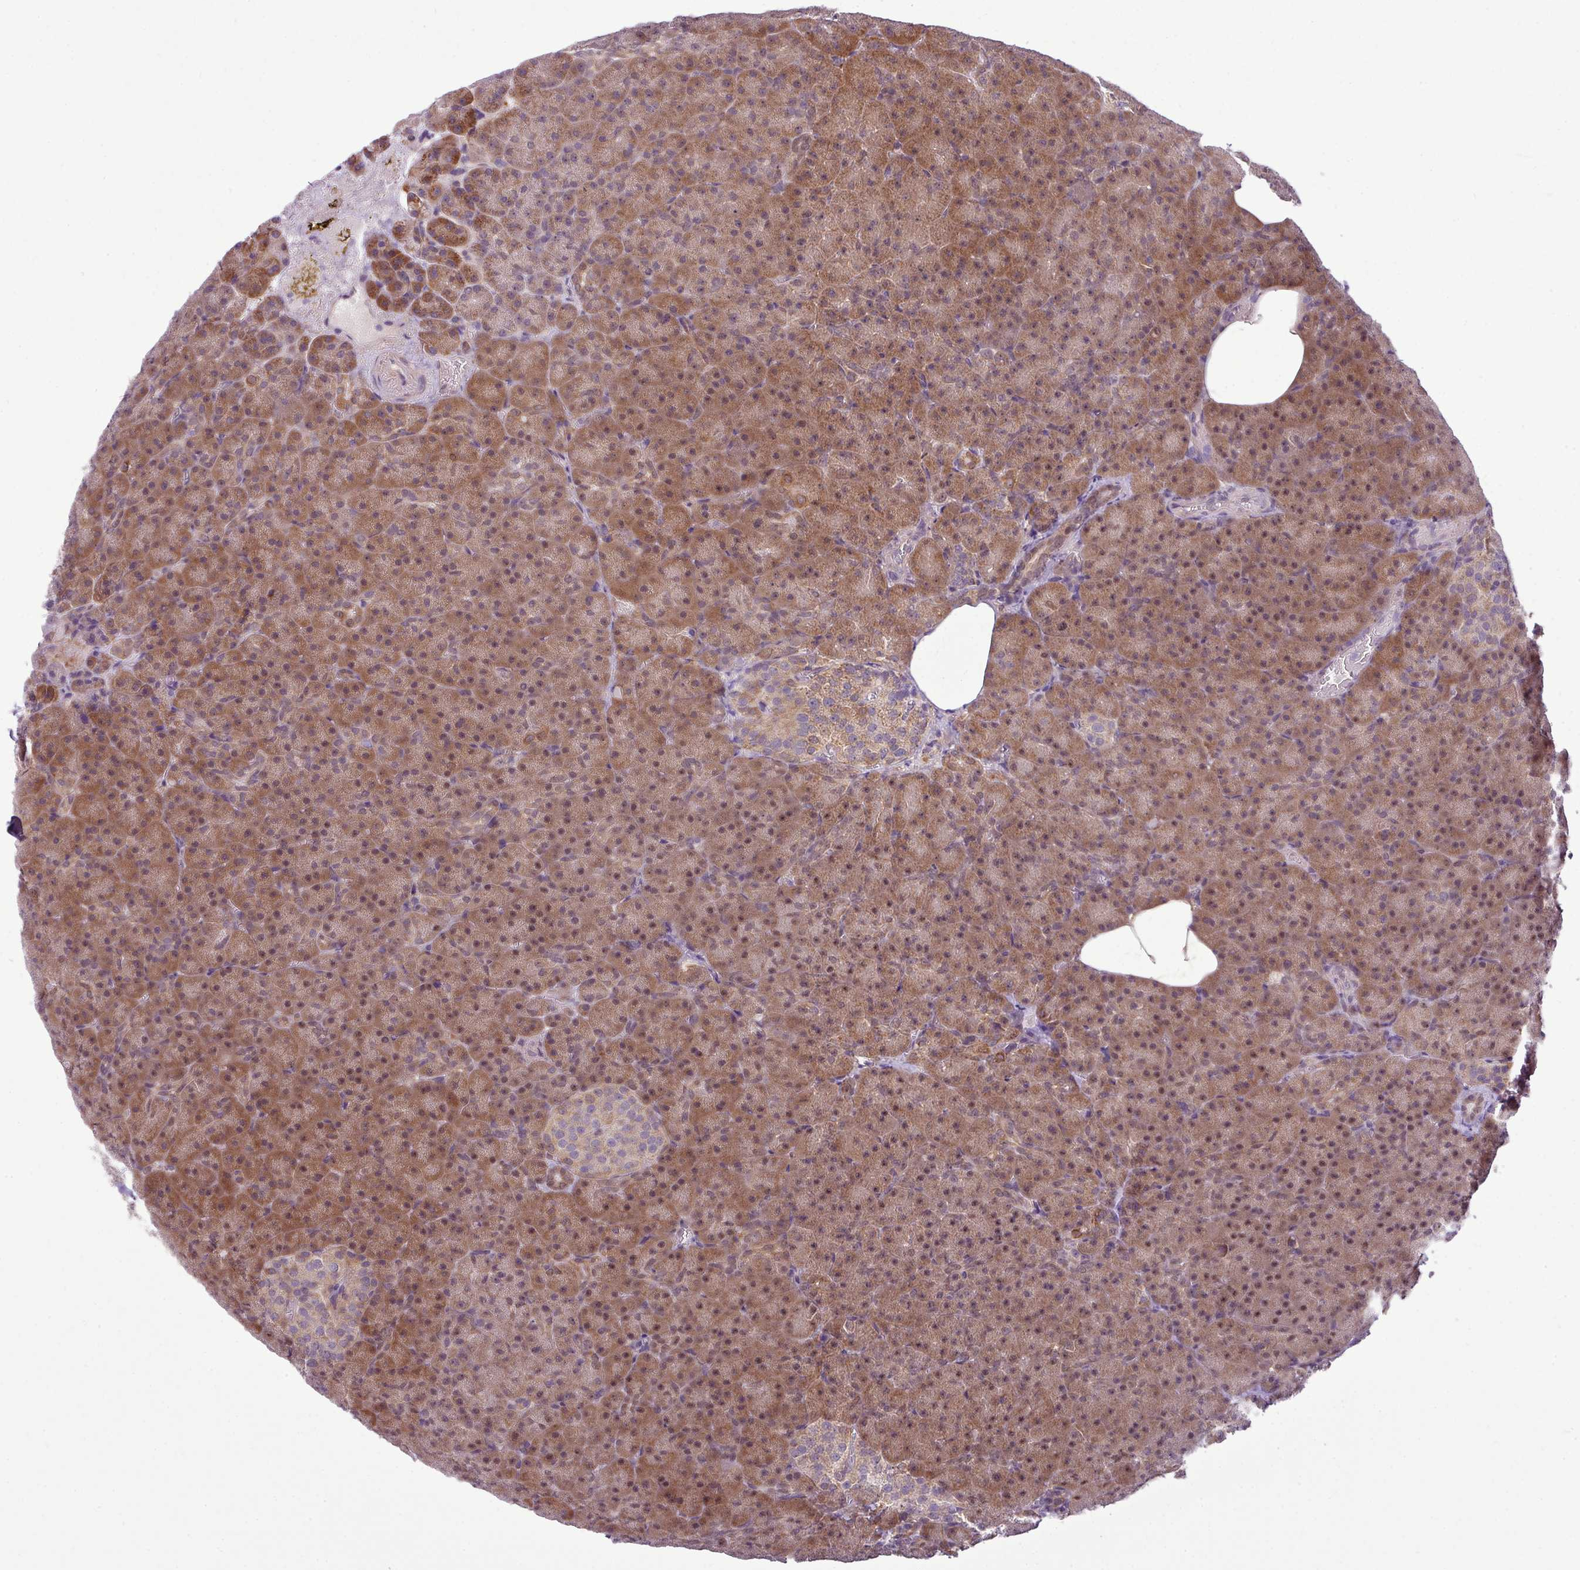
{"staining": {"intensity": "strong", "quantity": ">75%", "location": "cytoplasmic/membranous,nuclear"}, "tissue": "pancreas", "cell_type": "Exocrine glandular cells", "image_type": "normal", "snomed": [{"axis": "morphology", "description": "Normal tissue, NOS"}, {"axis": "topography", "description": "Pancreas"}], "caption": "This is an image of IHC staining of normal pancreas, which shows strong expression in the cytoplasmic/membranous,nuclear of exocrine glandular cells.", "gene": "ZNF217", "patient": {"sex": "female", "age": 74}}